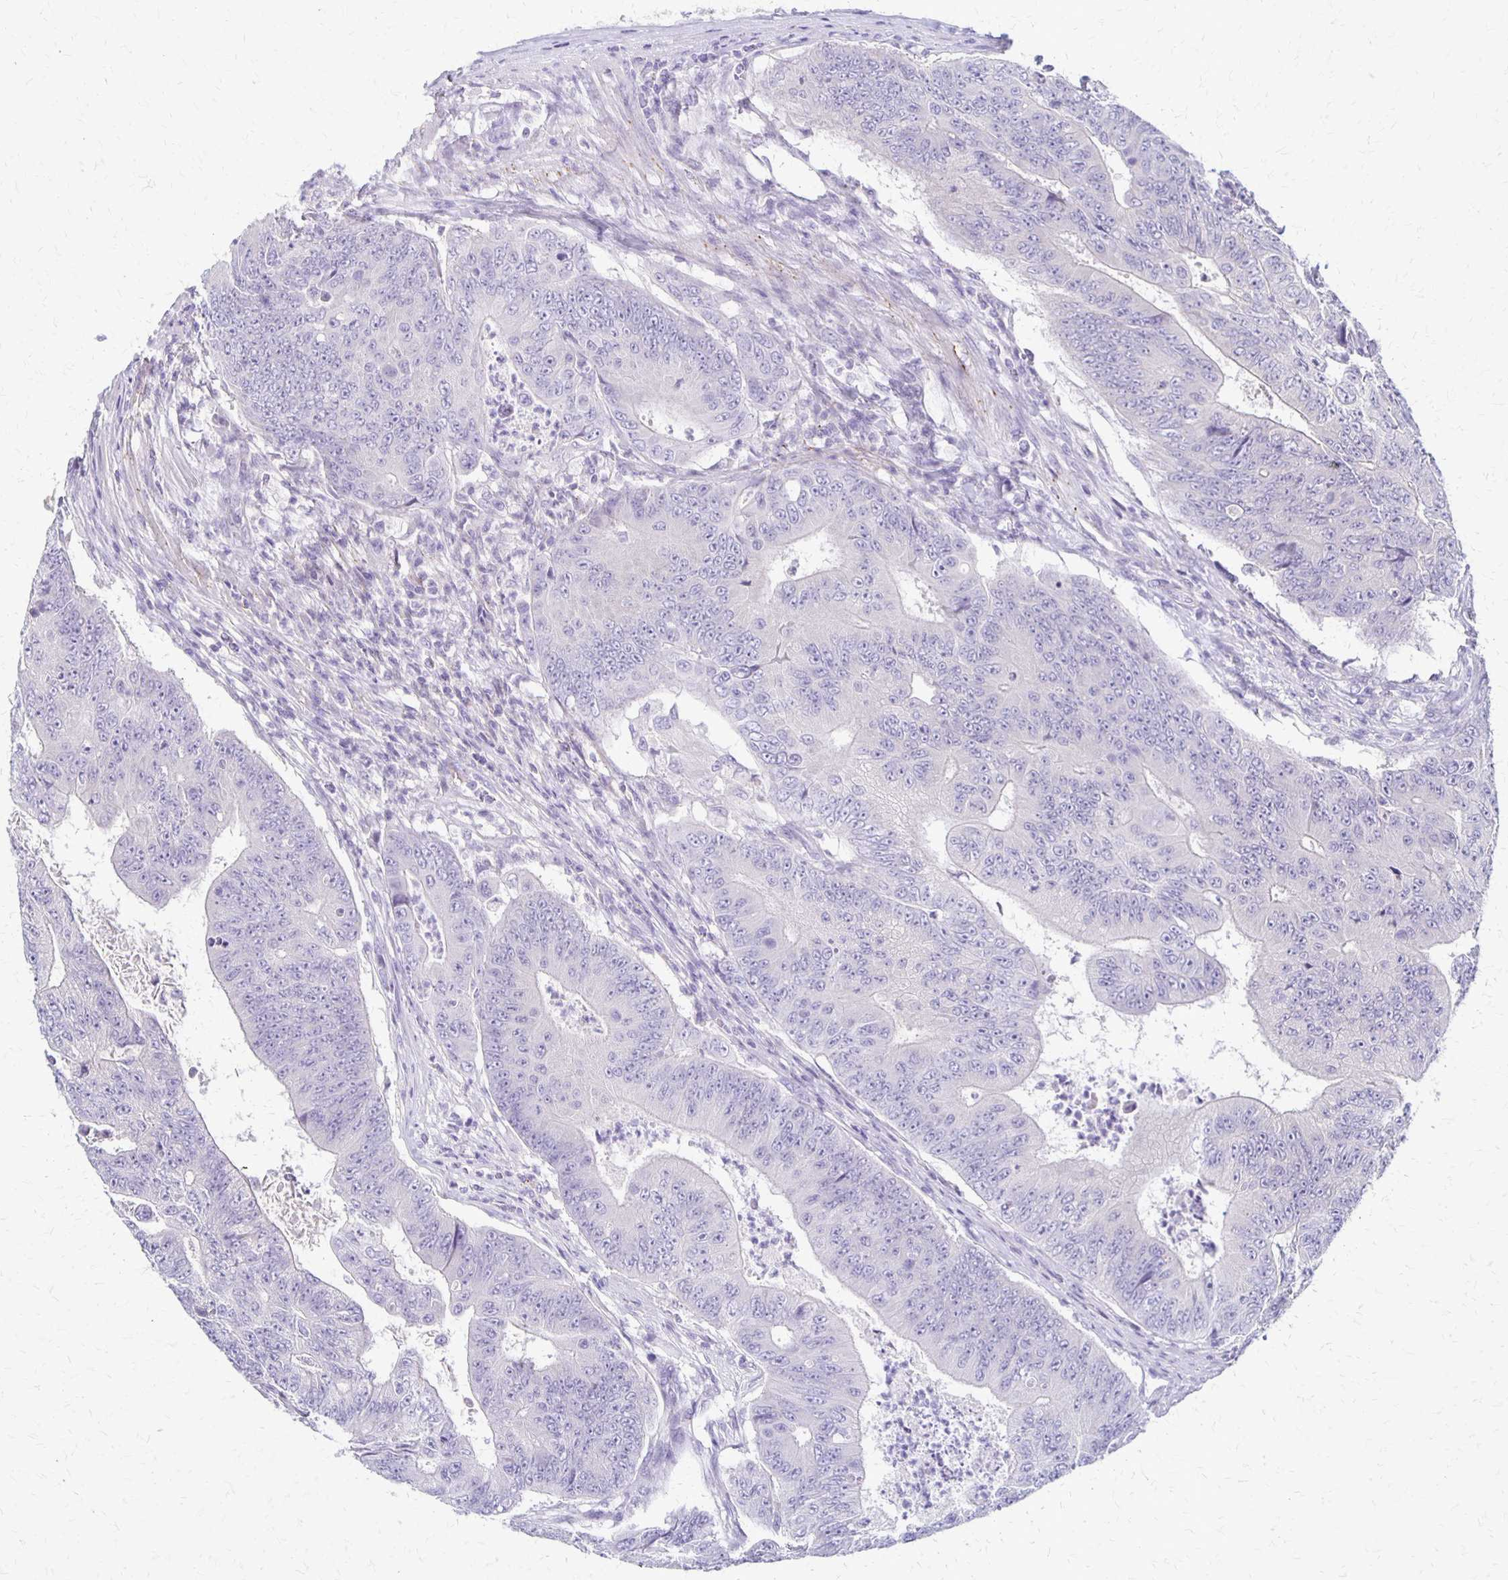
{"staining": {"intensity": "negative", "quantity": "none", "location": "none"}, "tissue": "colorectal cancer", "cell_type": "Tumor cells", "image_type": "cancer", "snomed": [{"axis": "morphology", "description": "Adenocarcinoma, NOS"}, {"axis": "topography", "description": "Colon"}], "caption": "High power microscopy photomicrograph of an immunohistochemistry photomicrograph of adenocarcinoma (colorectal), revealing no significant expression in tumor cells.", "gene": "RHOC", "patient": {"sex": "female", "age": 48}}